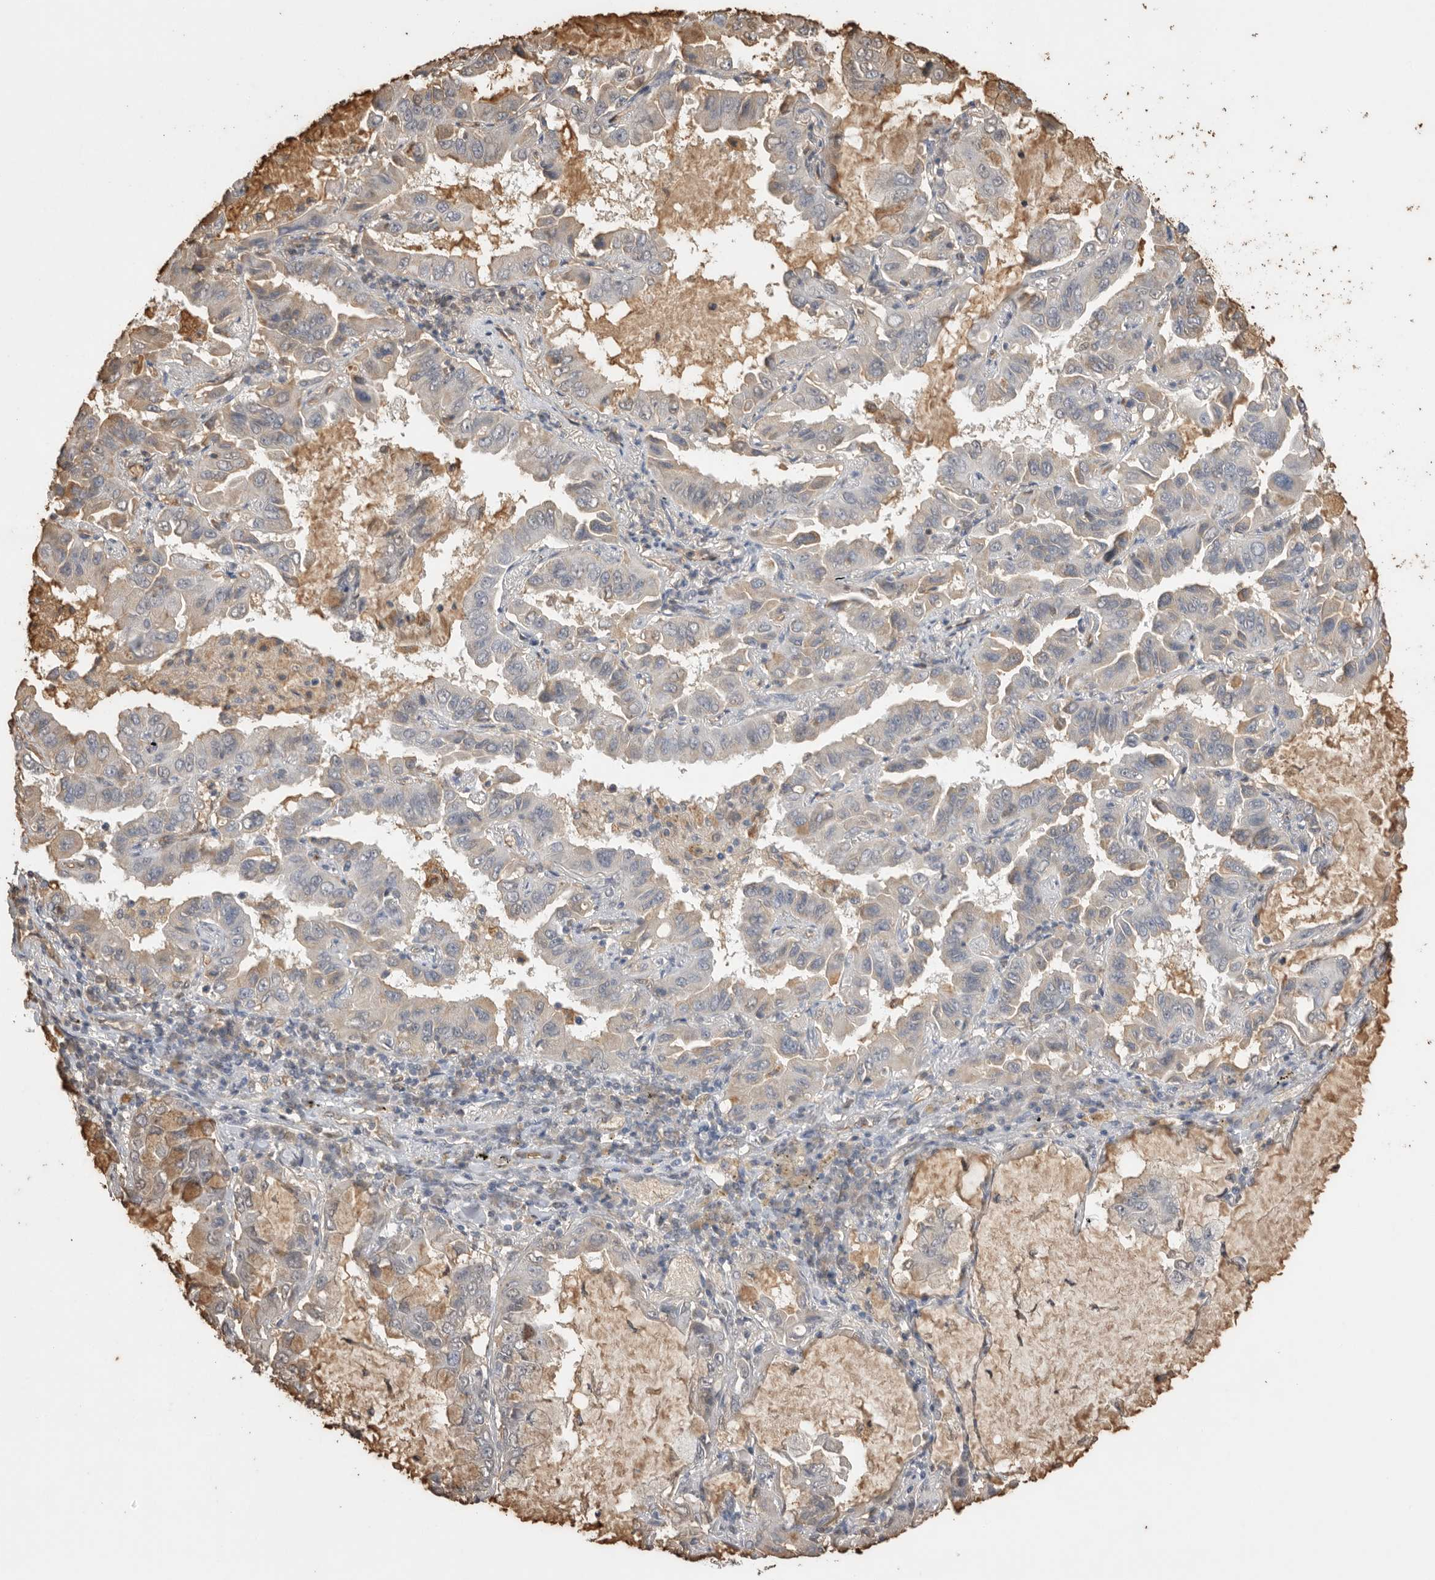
{"staining": {"intensity": "negative", "quantity": "none", "location": "none"}, "tissue": "lung cancer", "cell_type": "Tumor cells", "image_type": "cancer", "snomed": [{"axis": "morphology", "description": "Adenocarcinoma, NOS"}, {"axis": "topography", "description": "Lung"}], "caption": "Lung adenocarcinoma stained for a protein using immunohistochemistry (IHC) exhibits no positivity tumor cells.", "gene": "IL27", "patient": {"sex": "male", "age": 64}}